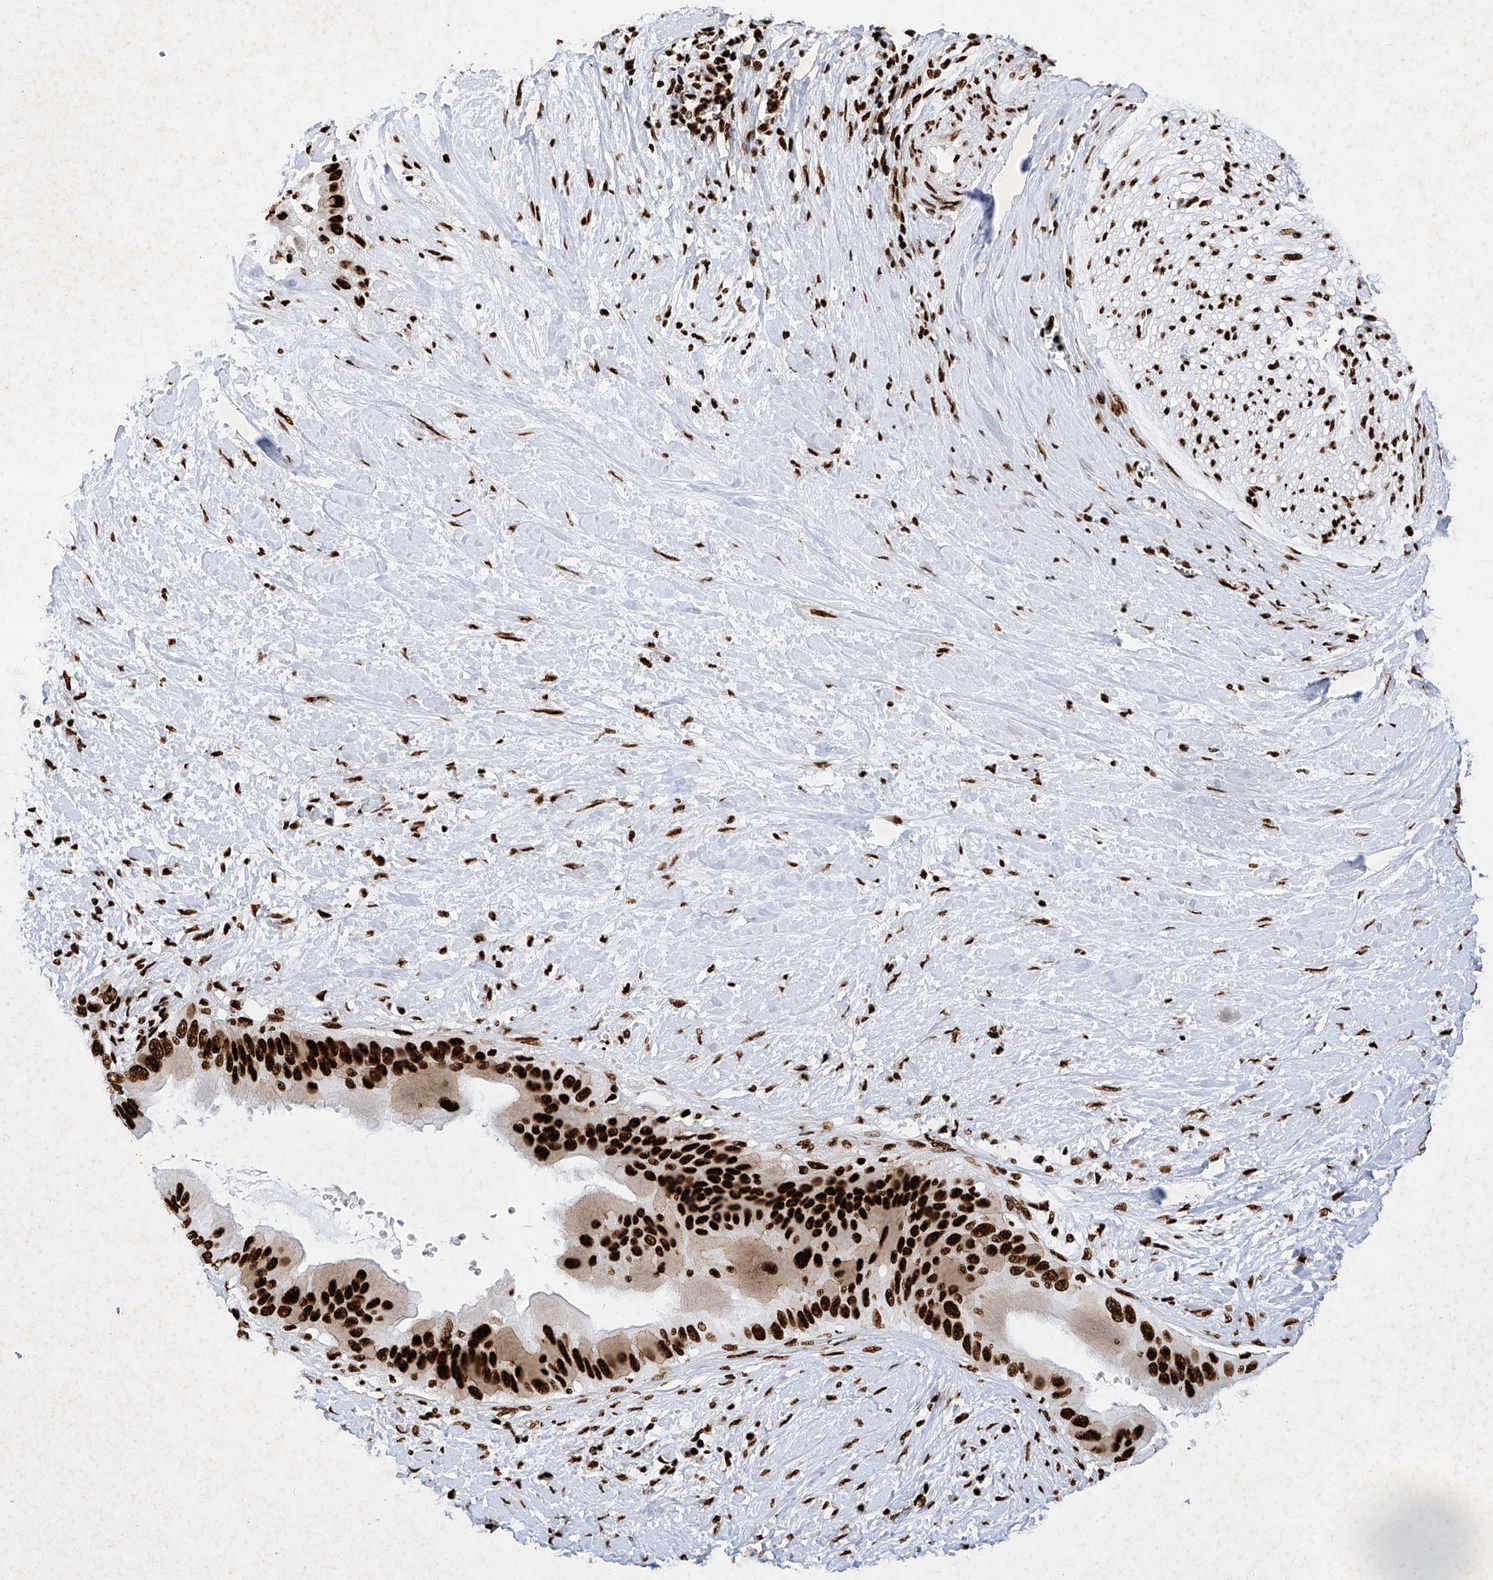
{"staining": {"intensity": "strong", "quantity": ">75%", "location": "nuclear"}, "tissue": "pancreatic cancer", "cell_type": "Tumor cells", "image_type": "cancer", "snomed": [{"axis": "morphology", "description": "Adenocarcinoma, NOS"}, {"axis": "topography", "description": "Pancreas"}], "caption": "Pancreatic cancer (adenocarcinoma) stained for a protein (brown) reveals strong nuclear positive staining in about >75% of tumor cells.", "gene": "SRSF6", "patient": {"sex": "male", "age": 55}}